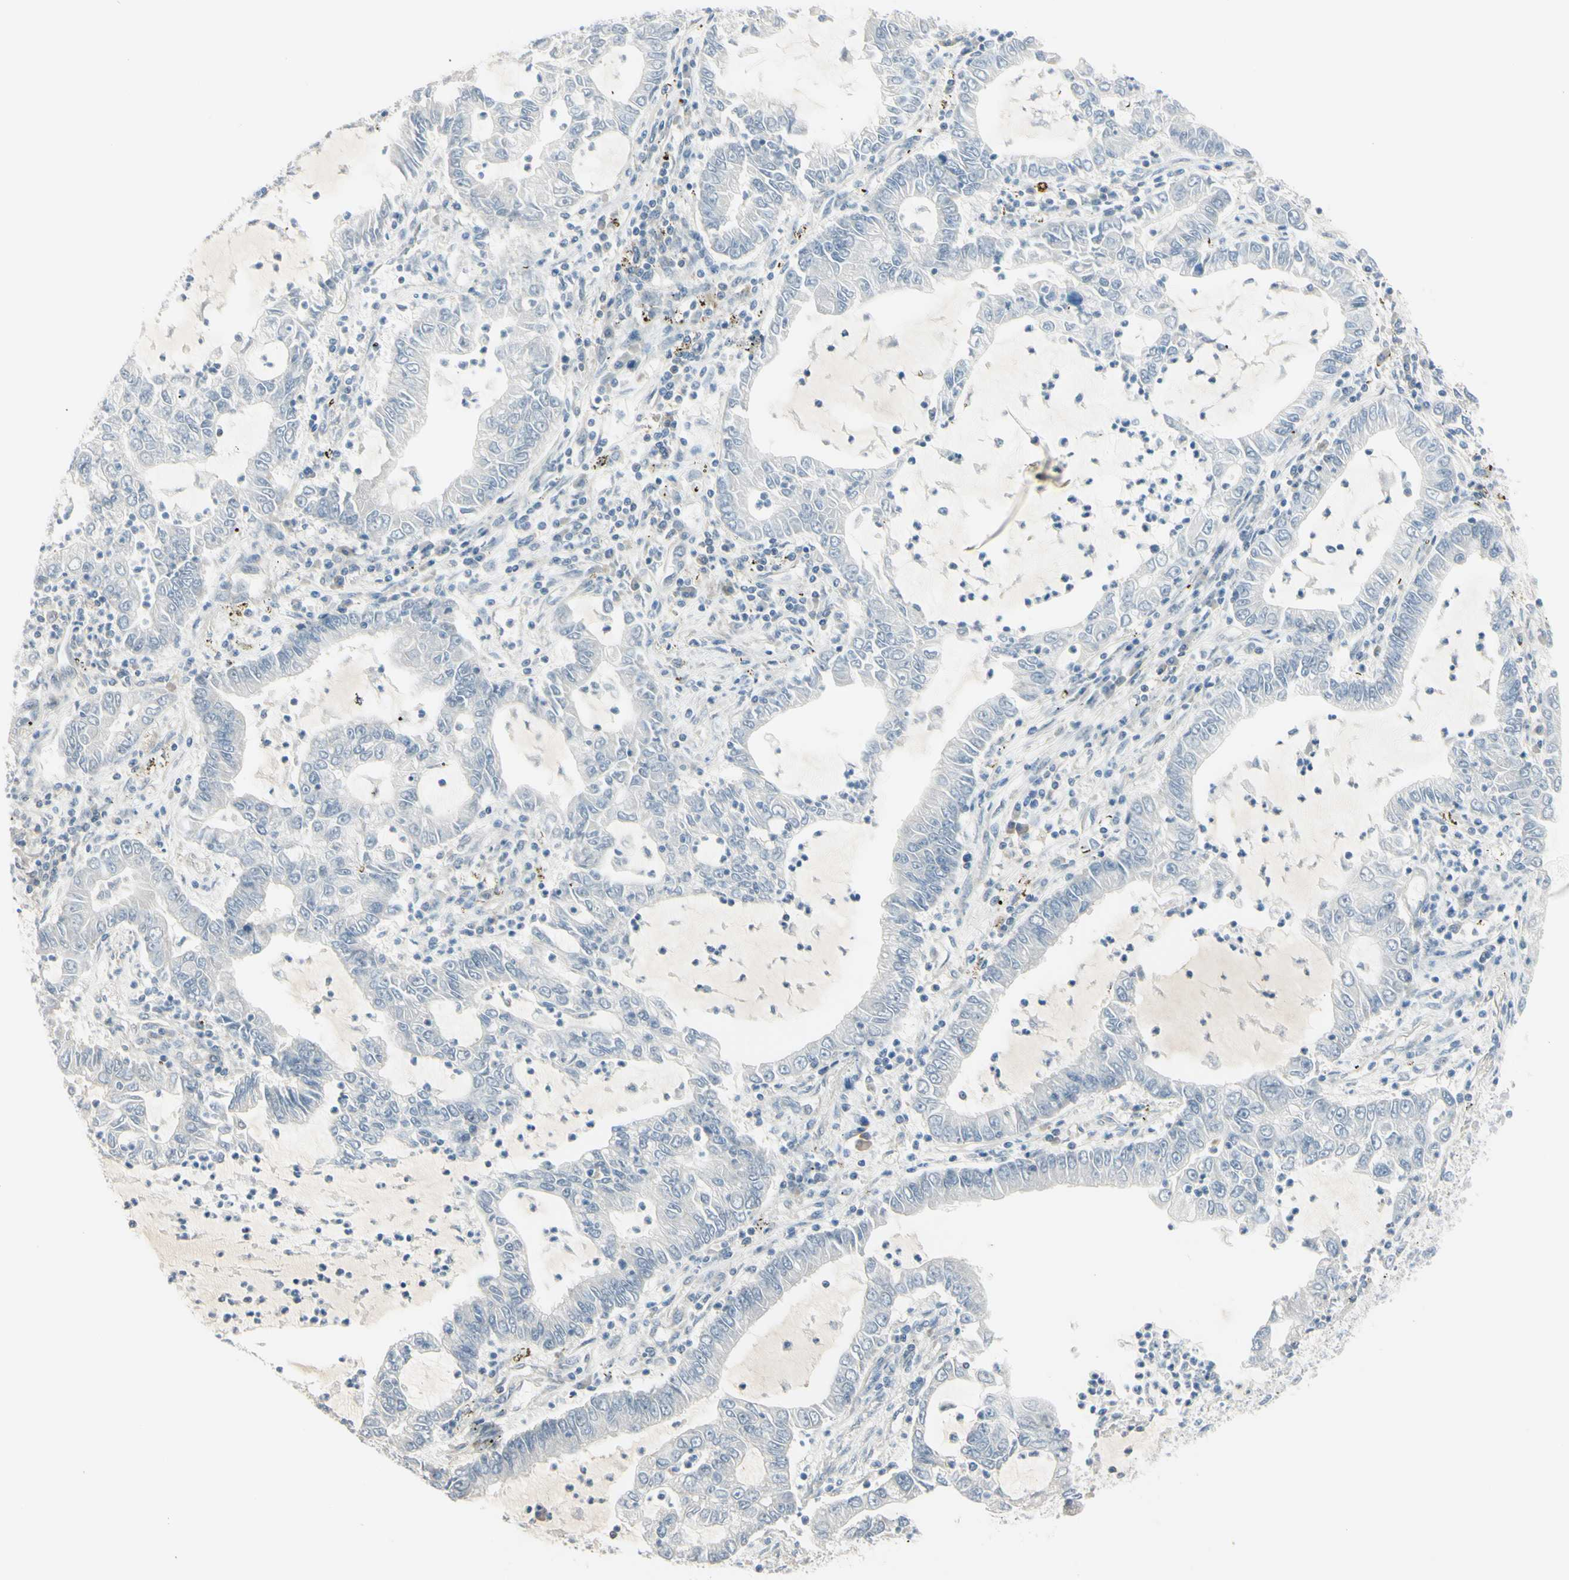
{"staining": {"intensity": "negative", "quantity": "none", "location": "none"}, "tissue": "lung cancer", "cell_type": "Tumor cells", "image_type": "cancer", "snomed": [{"axis": "morphology", "description": "Adenocarcinoma, NOS"}, {"axis": "topography", "description": "Lung"}], "caption": "Human adenocarcinoma (lung) stained for a protein using immunohistochemistry exhibits no positivity in tumor cells.", "gene": "ASB9", "patient": {"sex": "female", "age": 51}}